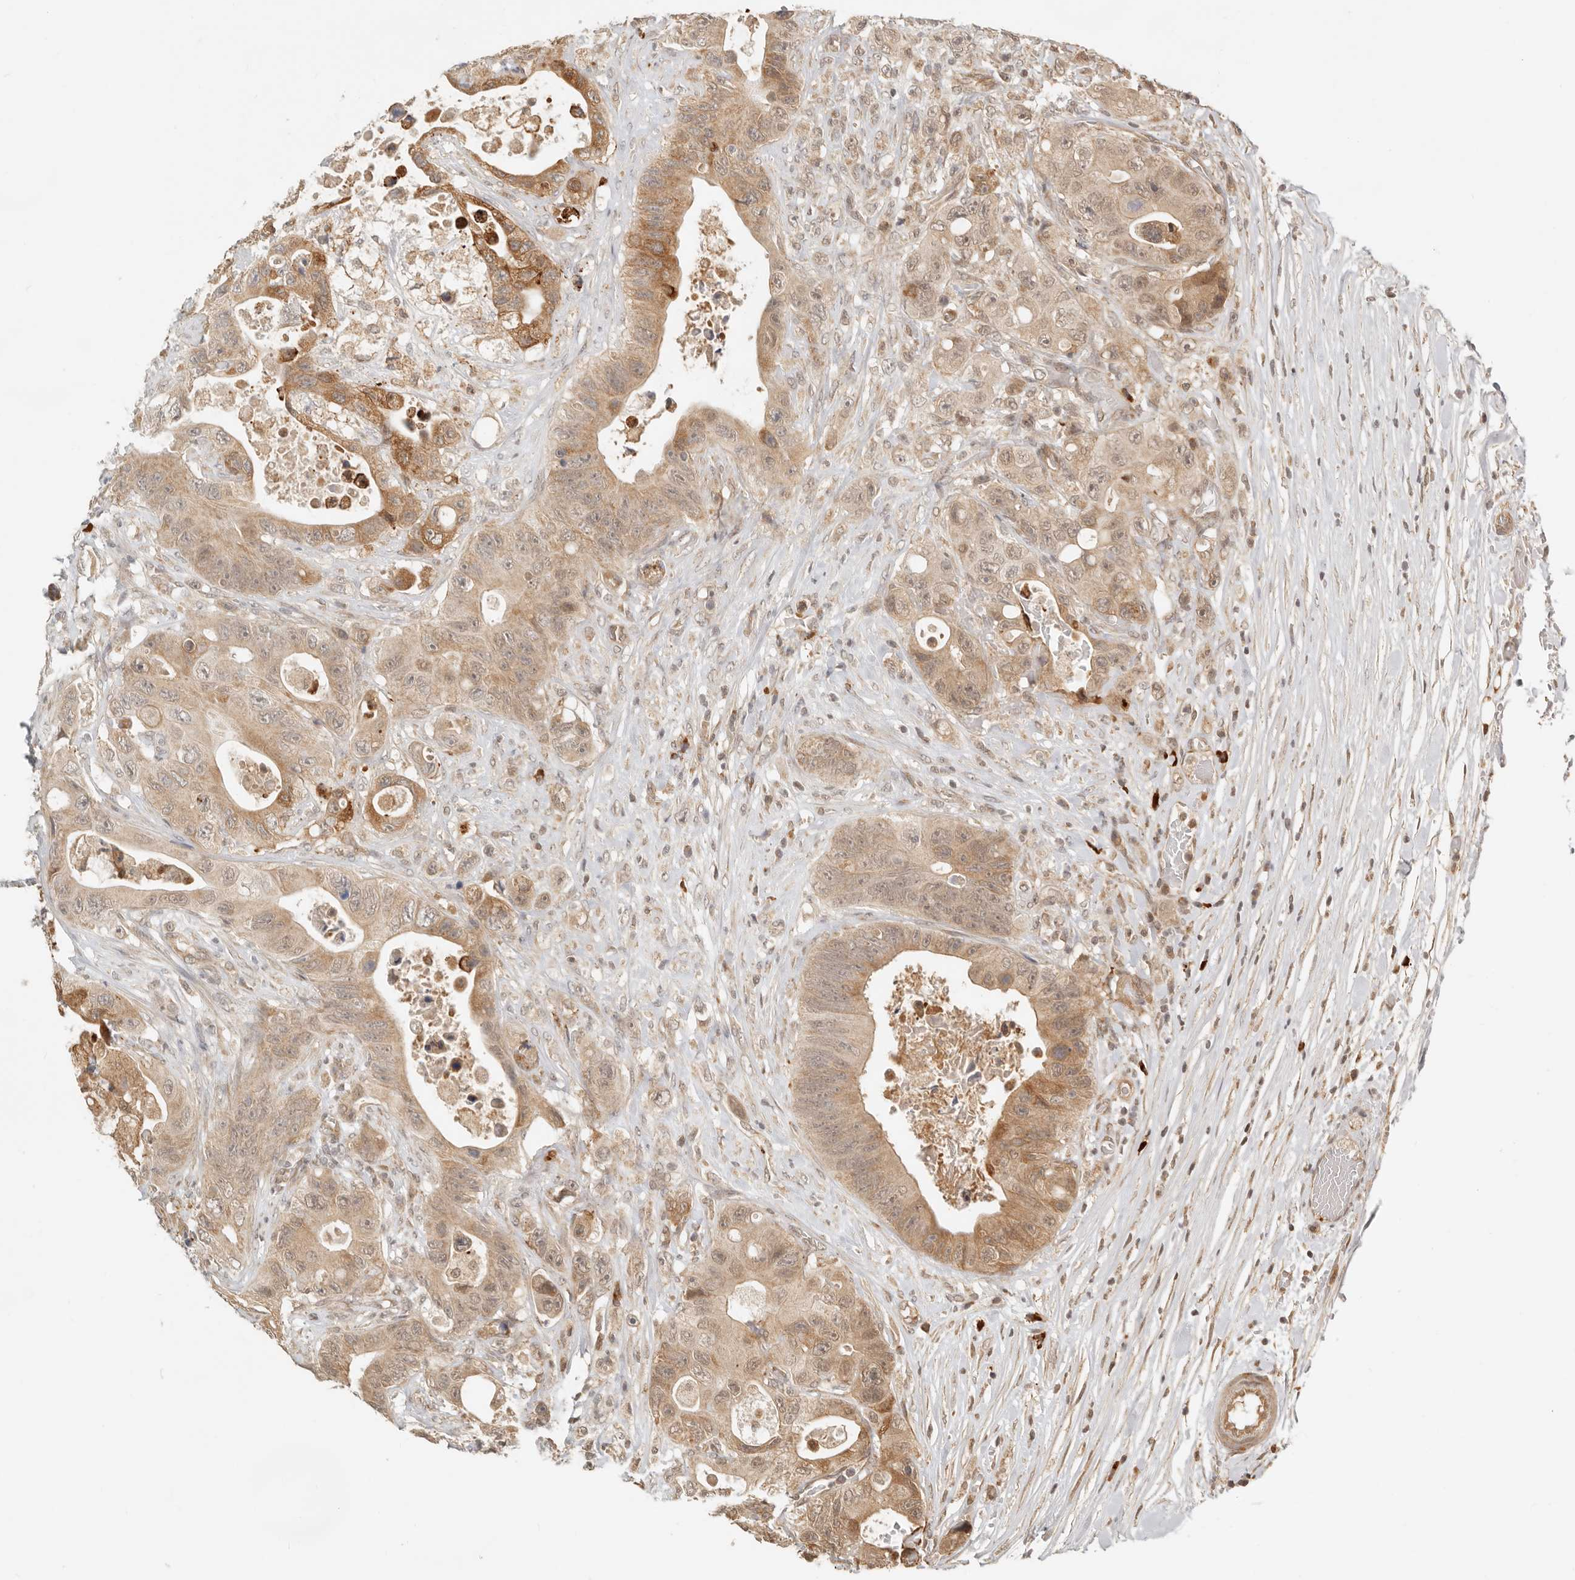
{"staining": {"intensity": "moderate", "quantity": ">75%", "location": "cytoplasmic/membranous"}, "tissue": "colorectal cancer", "cell_type": "Tumor cells", "image_type": "cancer", "snomed": [{"axis": "morphology", "description": "Adenocarcinoma, NOS"}, {"axis": "topography", "description": "Colon"}], "caption": "Immunohistochemical staining of human colorectal cancer (adenocarcinoma) exhibits medium levels of moderate cytoplasmic/membranous protein expression in approximately >75% of tumor cells.", "gene": "BAALC", "patient": {"sex": "female", "age": 46}}